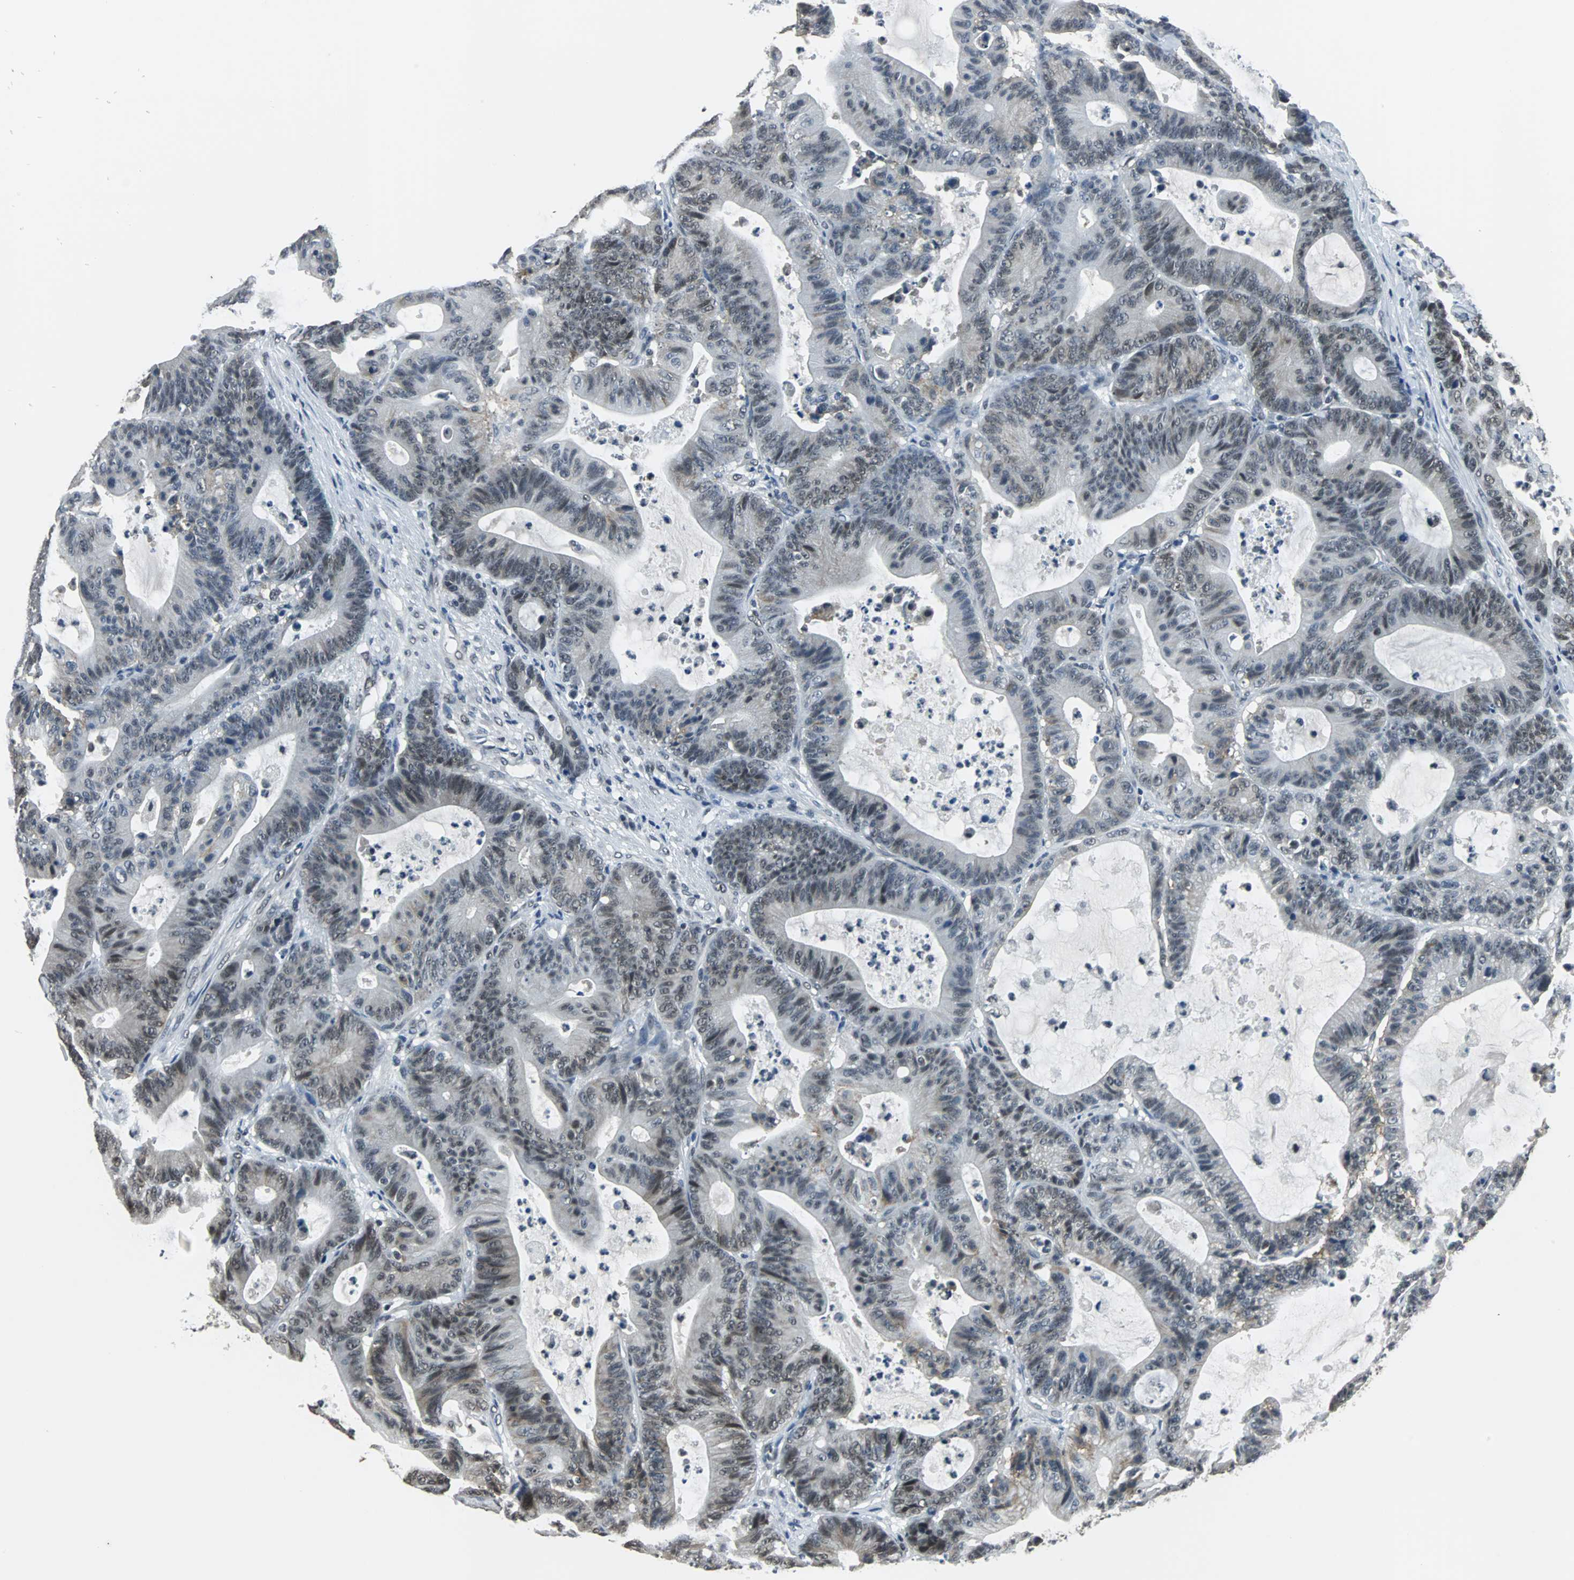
{"staining": {"intensity": "moderate", "quantity": "<25%", "location": "cytoplasmic/membranous,nuclear"}, "tissue": "colorectal cancer", "cell_type": "Tumor cells", "image_type": "cancer", "snomed": [{"axis": "morphology", "description": "Adenocarcinoma, NOS"}, {"axis": "topography", "description": "Colon"}], "caption": "Protein expression by IHC reveals moderate cytoplasmic/membranous and nuclear staining in about <25% of tumor cells in colorectal adenocarcinoma. (Brightfield microscopy of DAB IHC at high magnification).", "gene": "RBM14", "patient": {"sex": "female", "age": 84}}